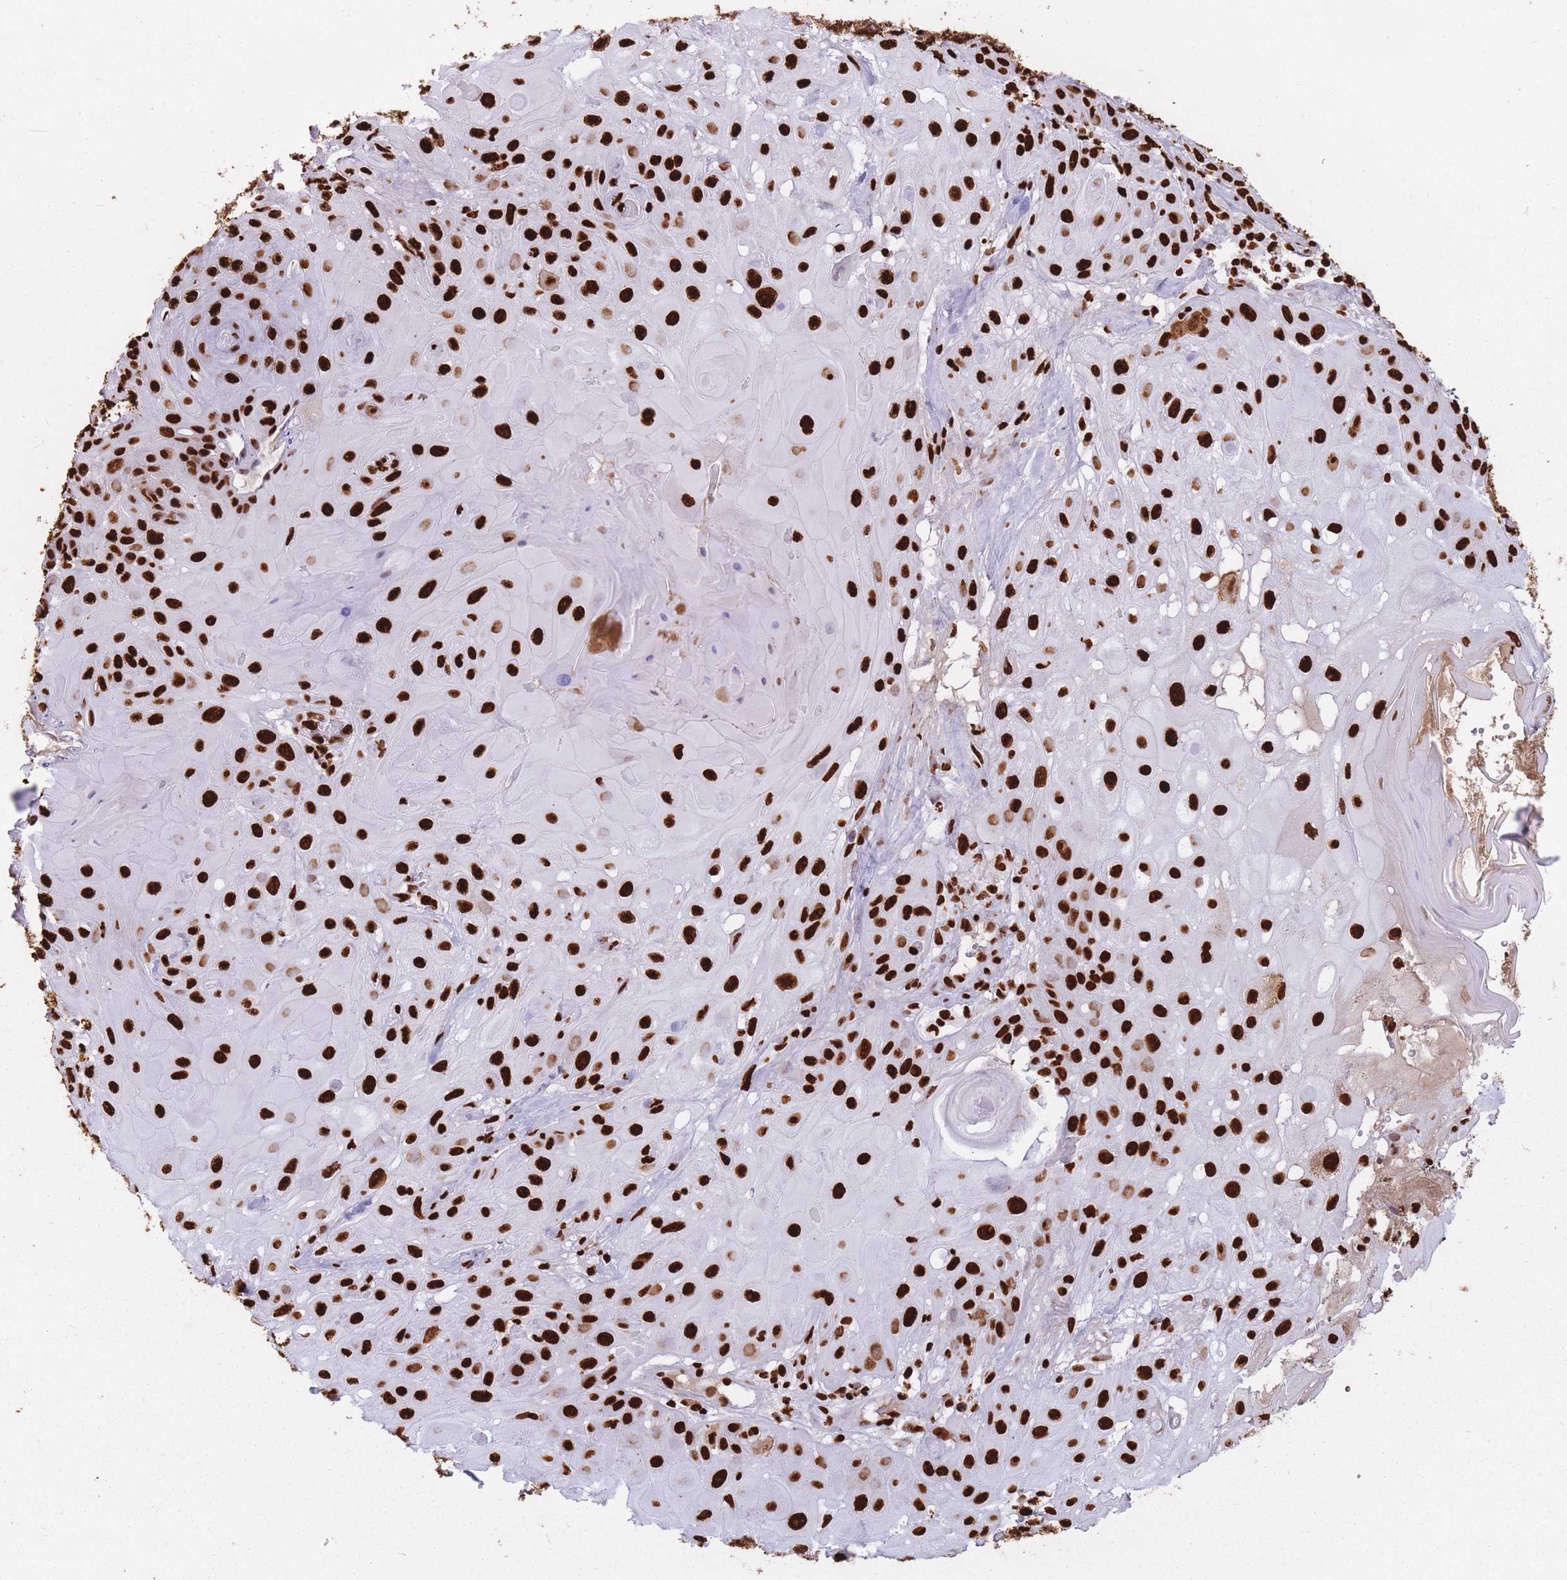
{"staining": {"intensity": "strong", "quantity": ">75%", "location": "nuclear"}, "tissue": "skin cancer", "cell_type": "Tumor cells", "image_type": "cancer", "snomed": [{"axis": "morphology", "description": "Normal tissue, NOS"}, {"axis": "morphology", "description": "Squamous cell carcinoma, NOS"}, {"axis": "topography", "description": "Skin"}, {"axis": "topography", "description": "Cartilage tissue"}], "caption": "Human skin cancer stained with a brown dye exhibits strong nuclear positive expression in about >75% of tumor cells.", "gene": "HNRNPUL1", "patient": {"sex": "female", "age": 79}}